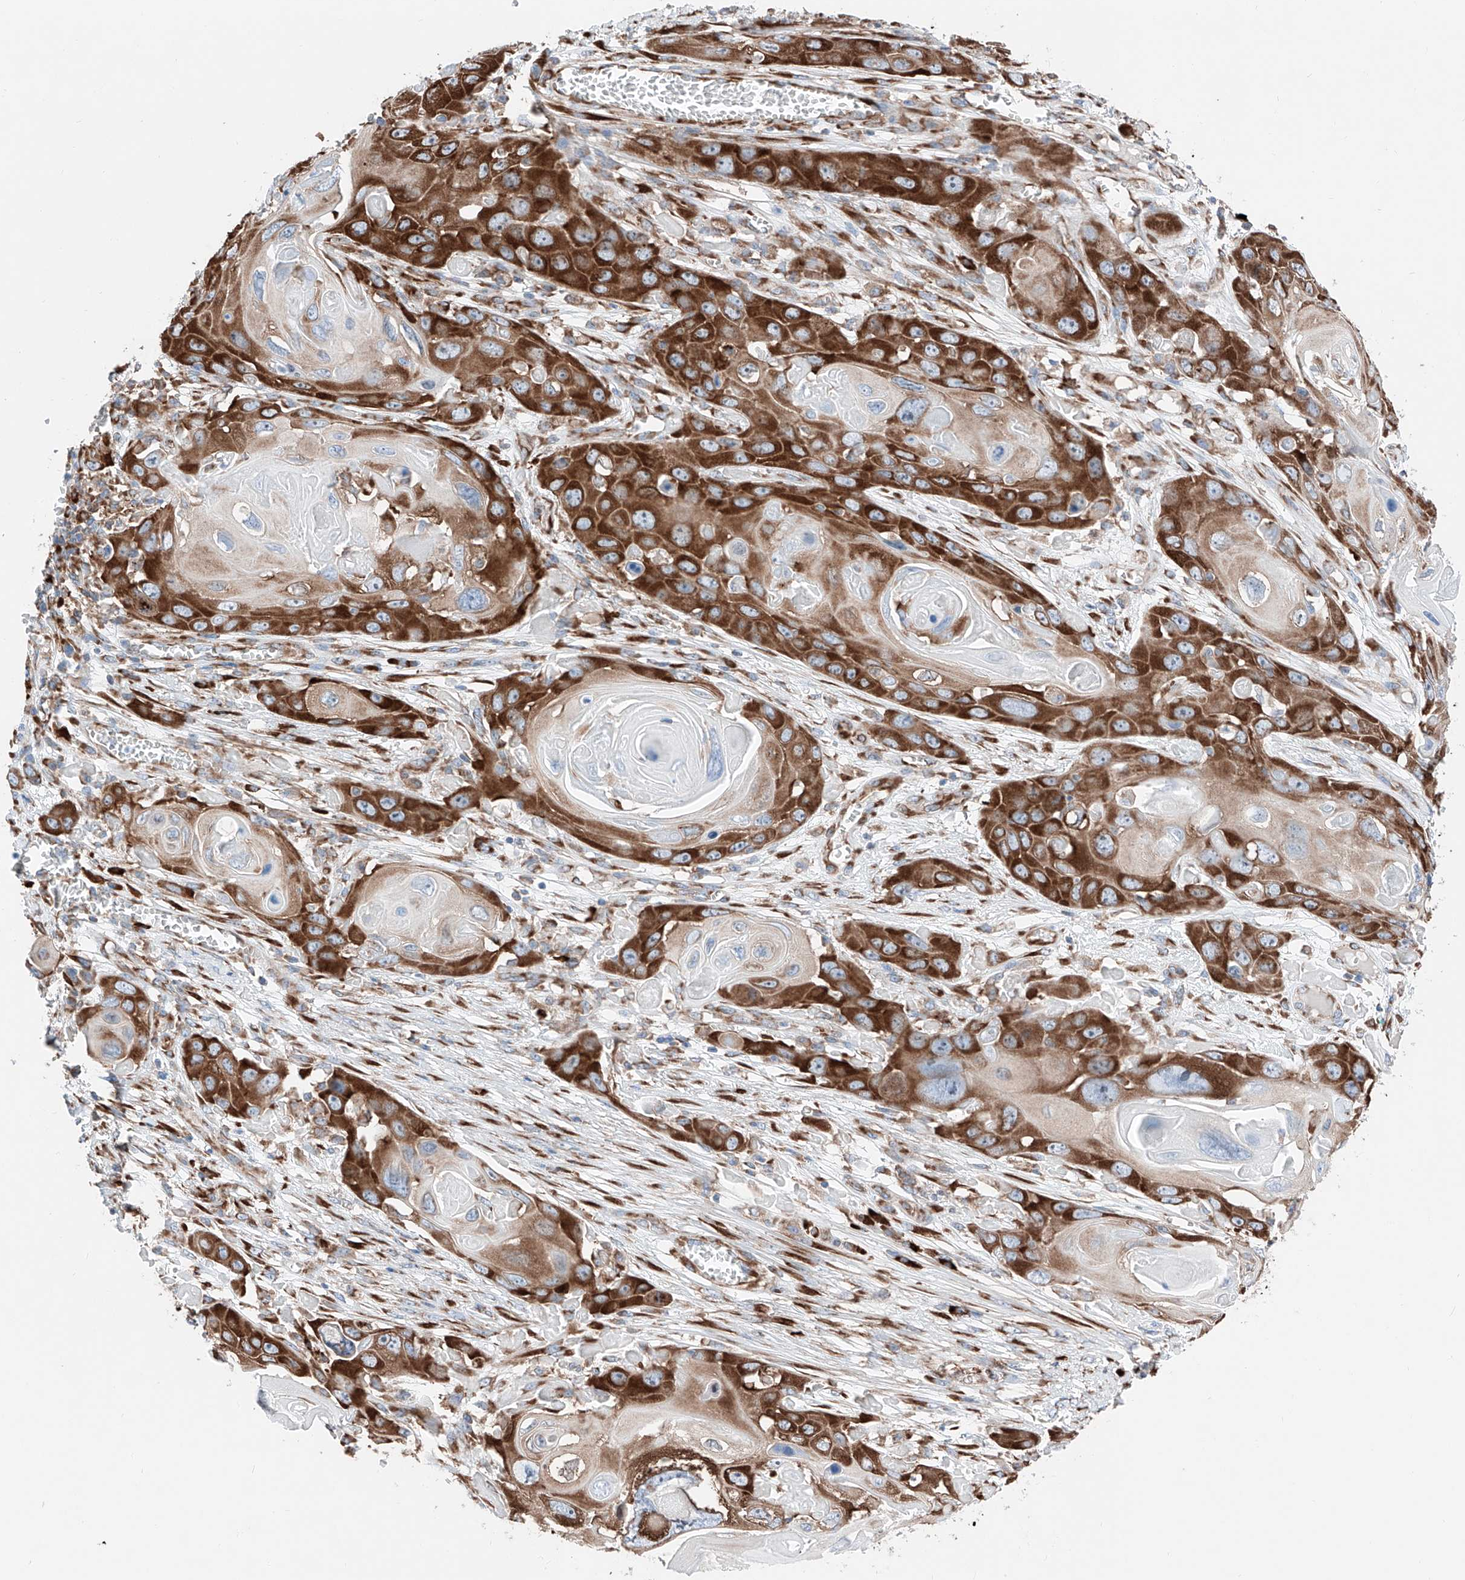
{"staining": {"intensity": "strong", "quantity": ">75%", "location": "cytoplasmic/membranous"}, "tissue": "skin cancer", "cell_type": "Tumor cells", "image_type": "cancer", "snomed": [{"axis": "morphology", "description": "Squamous cell carcinoma, NOS"}, {"axis": "topography", "description": "Skin"}], "caption": "Immunohistochemical staining of human squamous cell carcinoma (skin) reveals high levels of strong cytoplasmic/membranous staining in approximately >75% of tumor cells.", "gene": "CRELD1", "patient": {"sex": "male", "age": 55}}